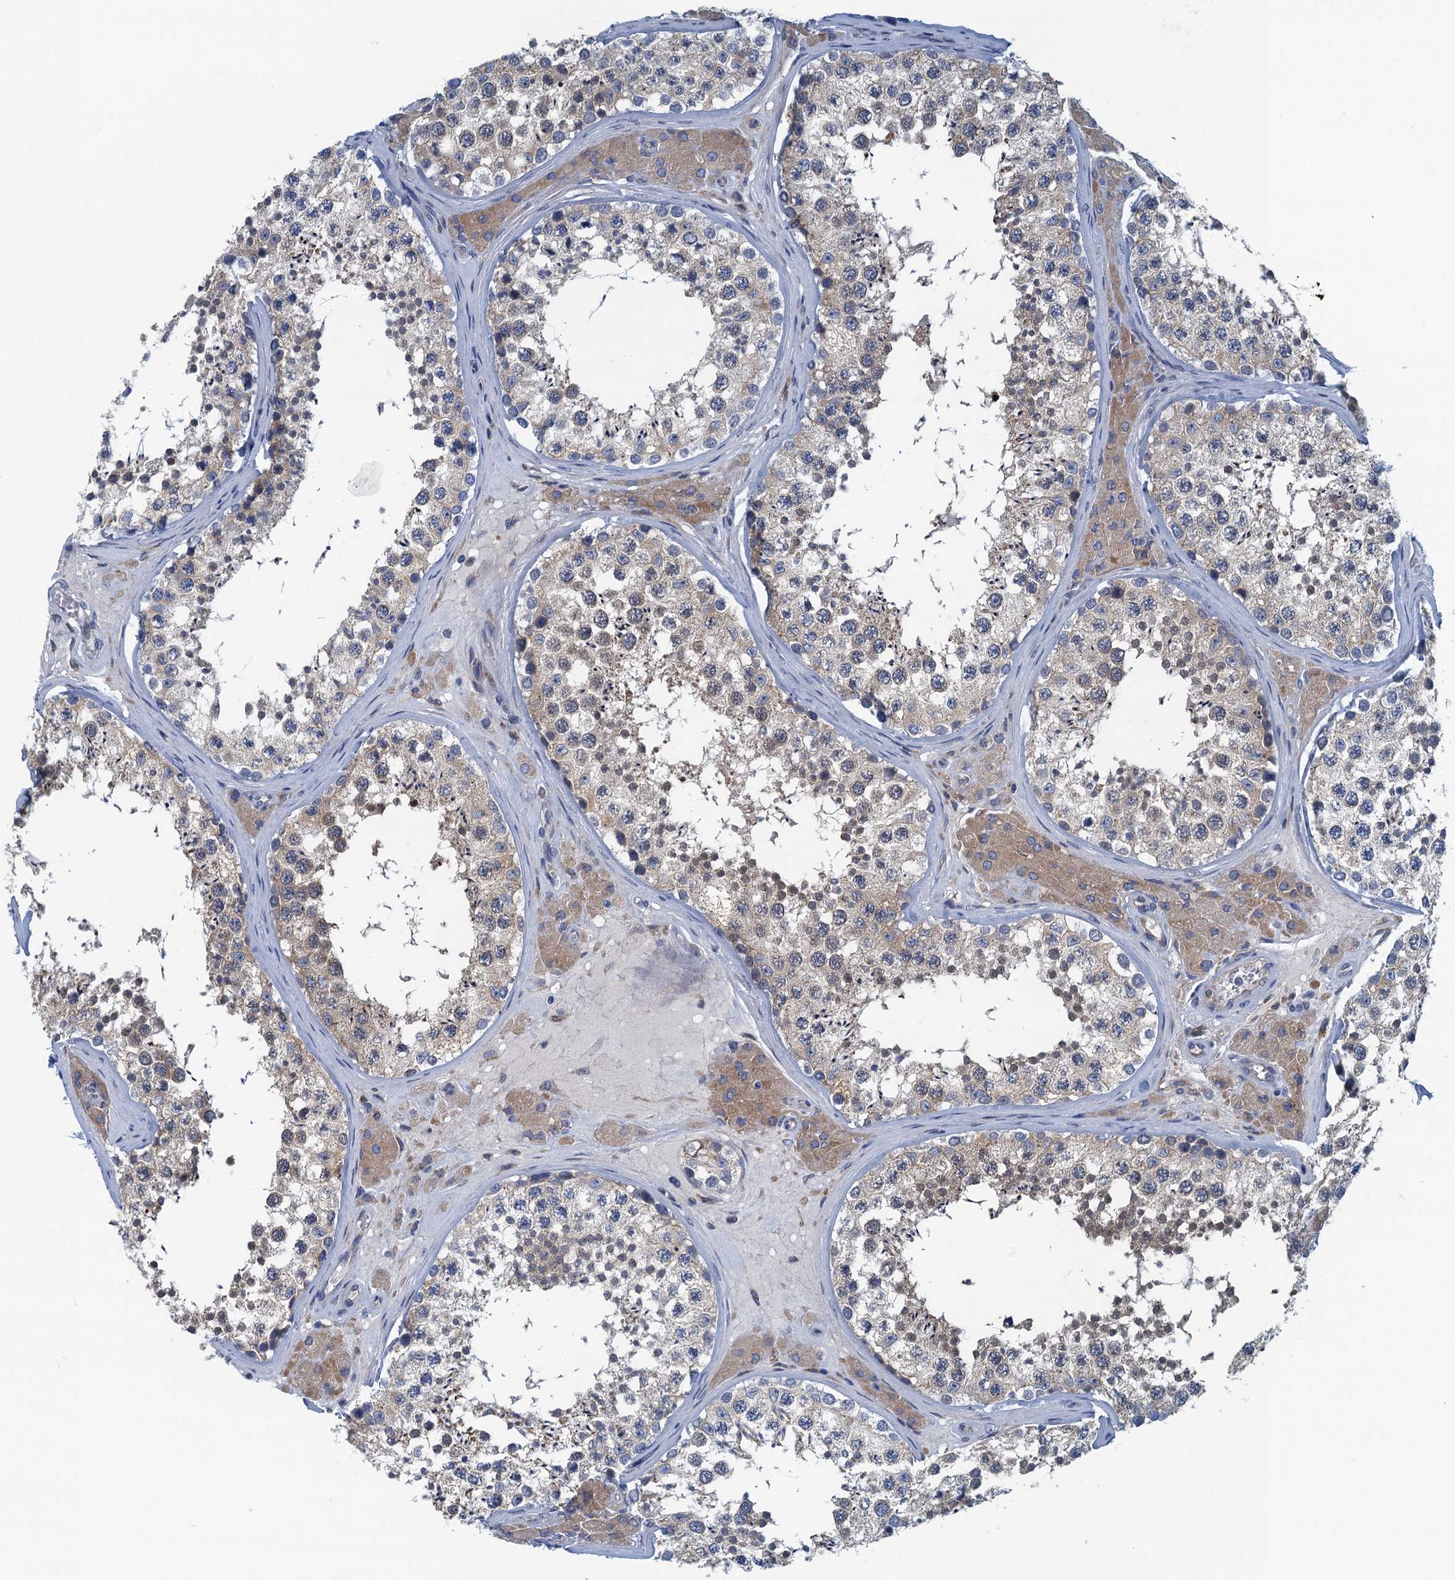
{"staining": {"intensity": "weak", "quantity": "25%-75%", "location": "cytoplasmic/membranous"}, "tissue": "testis", "cell_type": "Cells in seminiferous ducts", "image_type": "normal", "snomed": [{"axis": "morphology", "description": "Normal tissue, NOS"}, {"axis": "topography", "description": "Testis"}], "caption": "Cells in seminiferous ducts exhibit low levels of weak cytoplasmic/membranous expression in about 25%-75% of cells in normal human testis. (brown staining indicates protein expression, while blue staining denotes nuclei).", "gene": "MYDGF", "patient": {"sex": "male", "age": 46}}